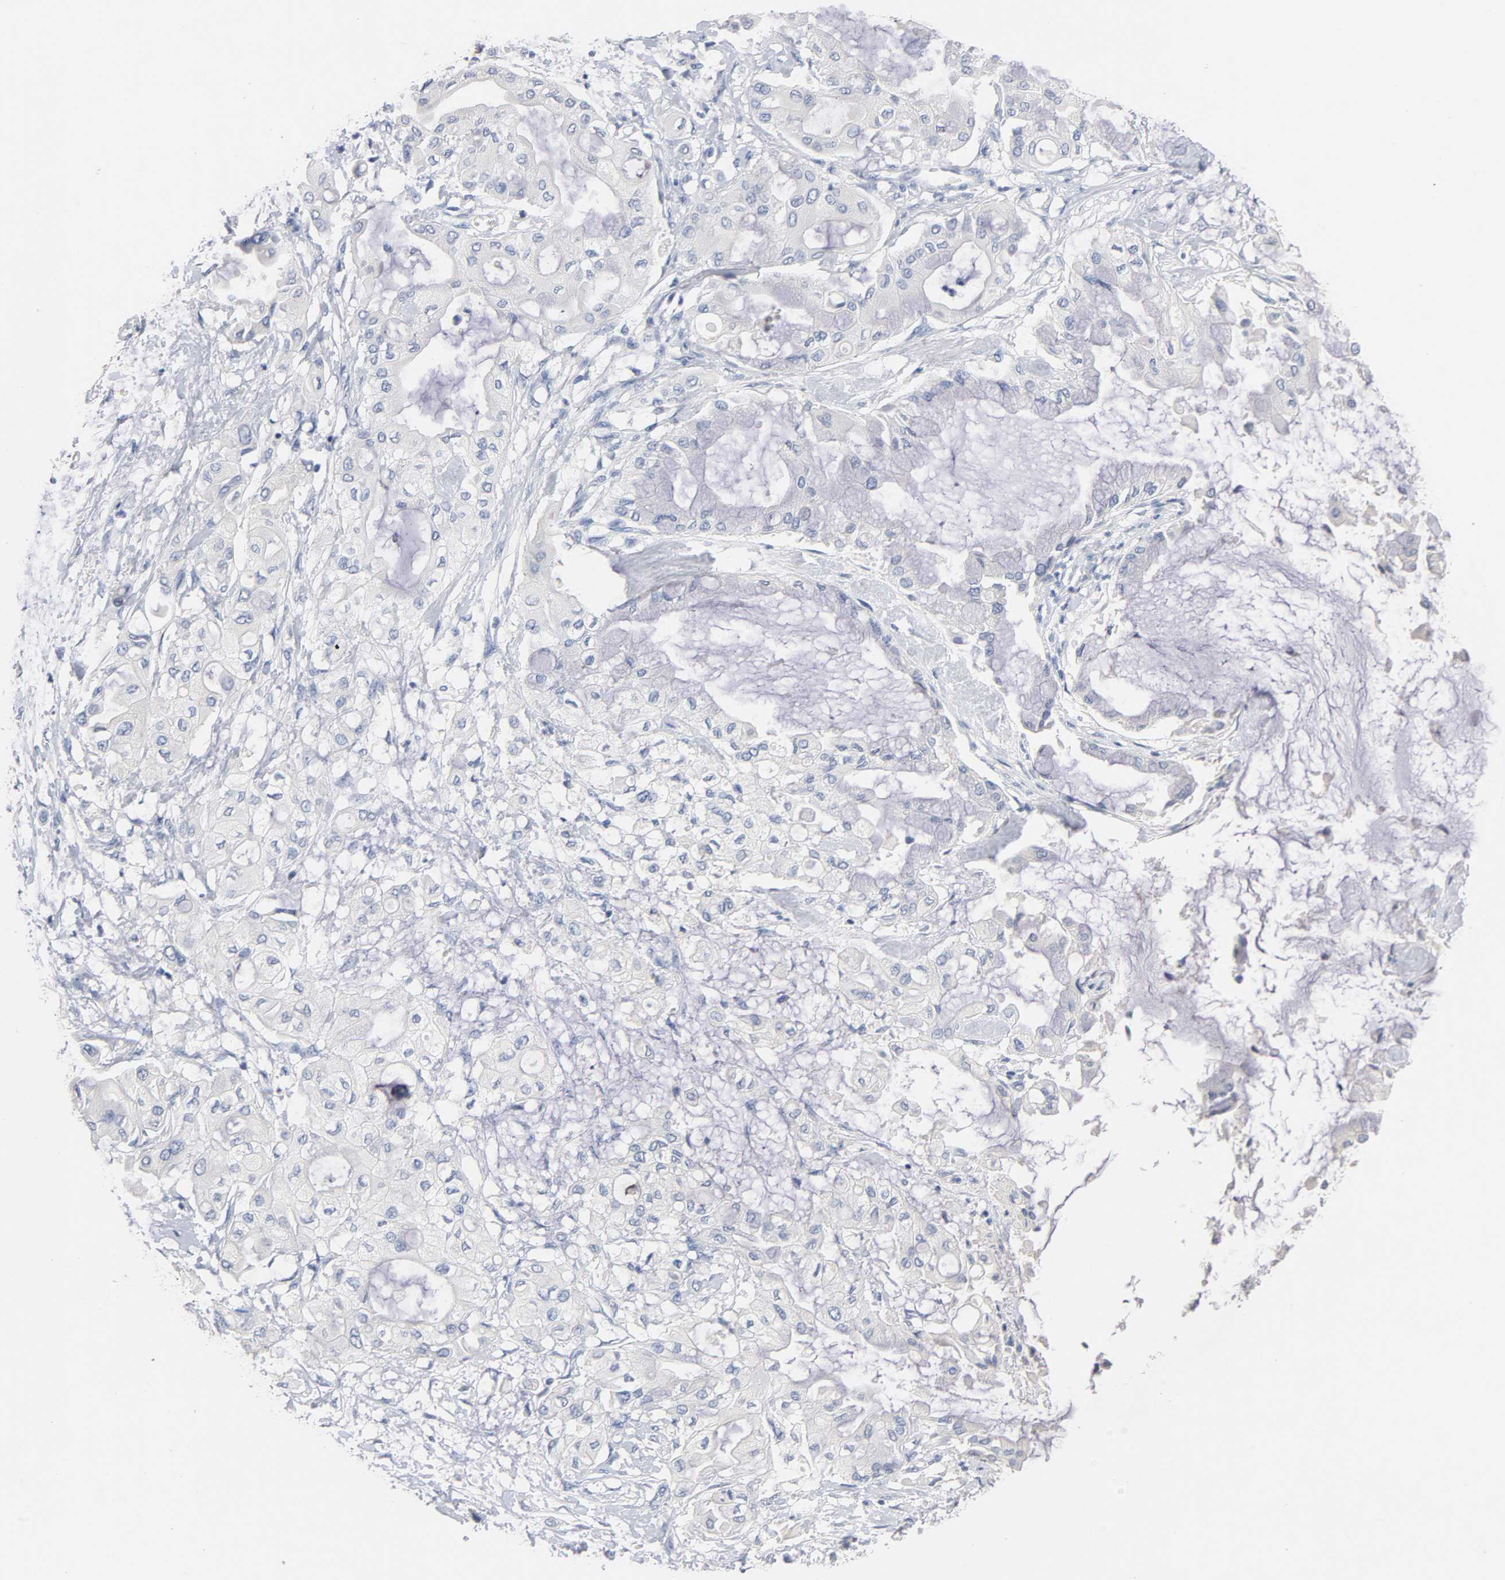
{"staining": {"intensity": "negative", "quantity": "none", "location": "none"}, "tissue": "pancreatic cancer", "cell_type": "Tumor cells", "image_type": "cancer", "snomed": [{"axis": "morphology", "description": "Adenocarcinoma, NOS"}, {"axis": "morphology", "description": "Adenocarcinoma, metastatic, NOS"}, {"axis": "topography", "description": "Lymph node"}, {"axis": "topography", "description": "Pancreas"}, {"axis": "topography", "description": "Duodenum"}], "caption": "A photomicrograph of human pancreatic cancer (adenocarcinoma) is negative for staining in tumor cells.", "gene": "ZCCHC13", "patient": {"sex": "female", "age": 64}}